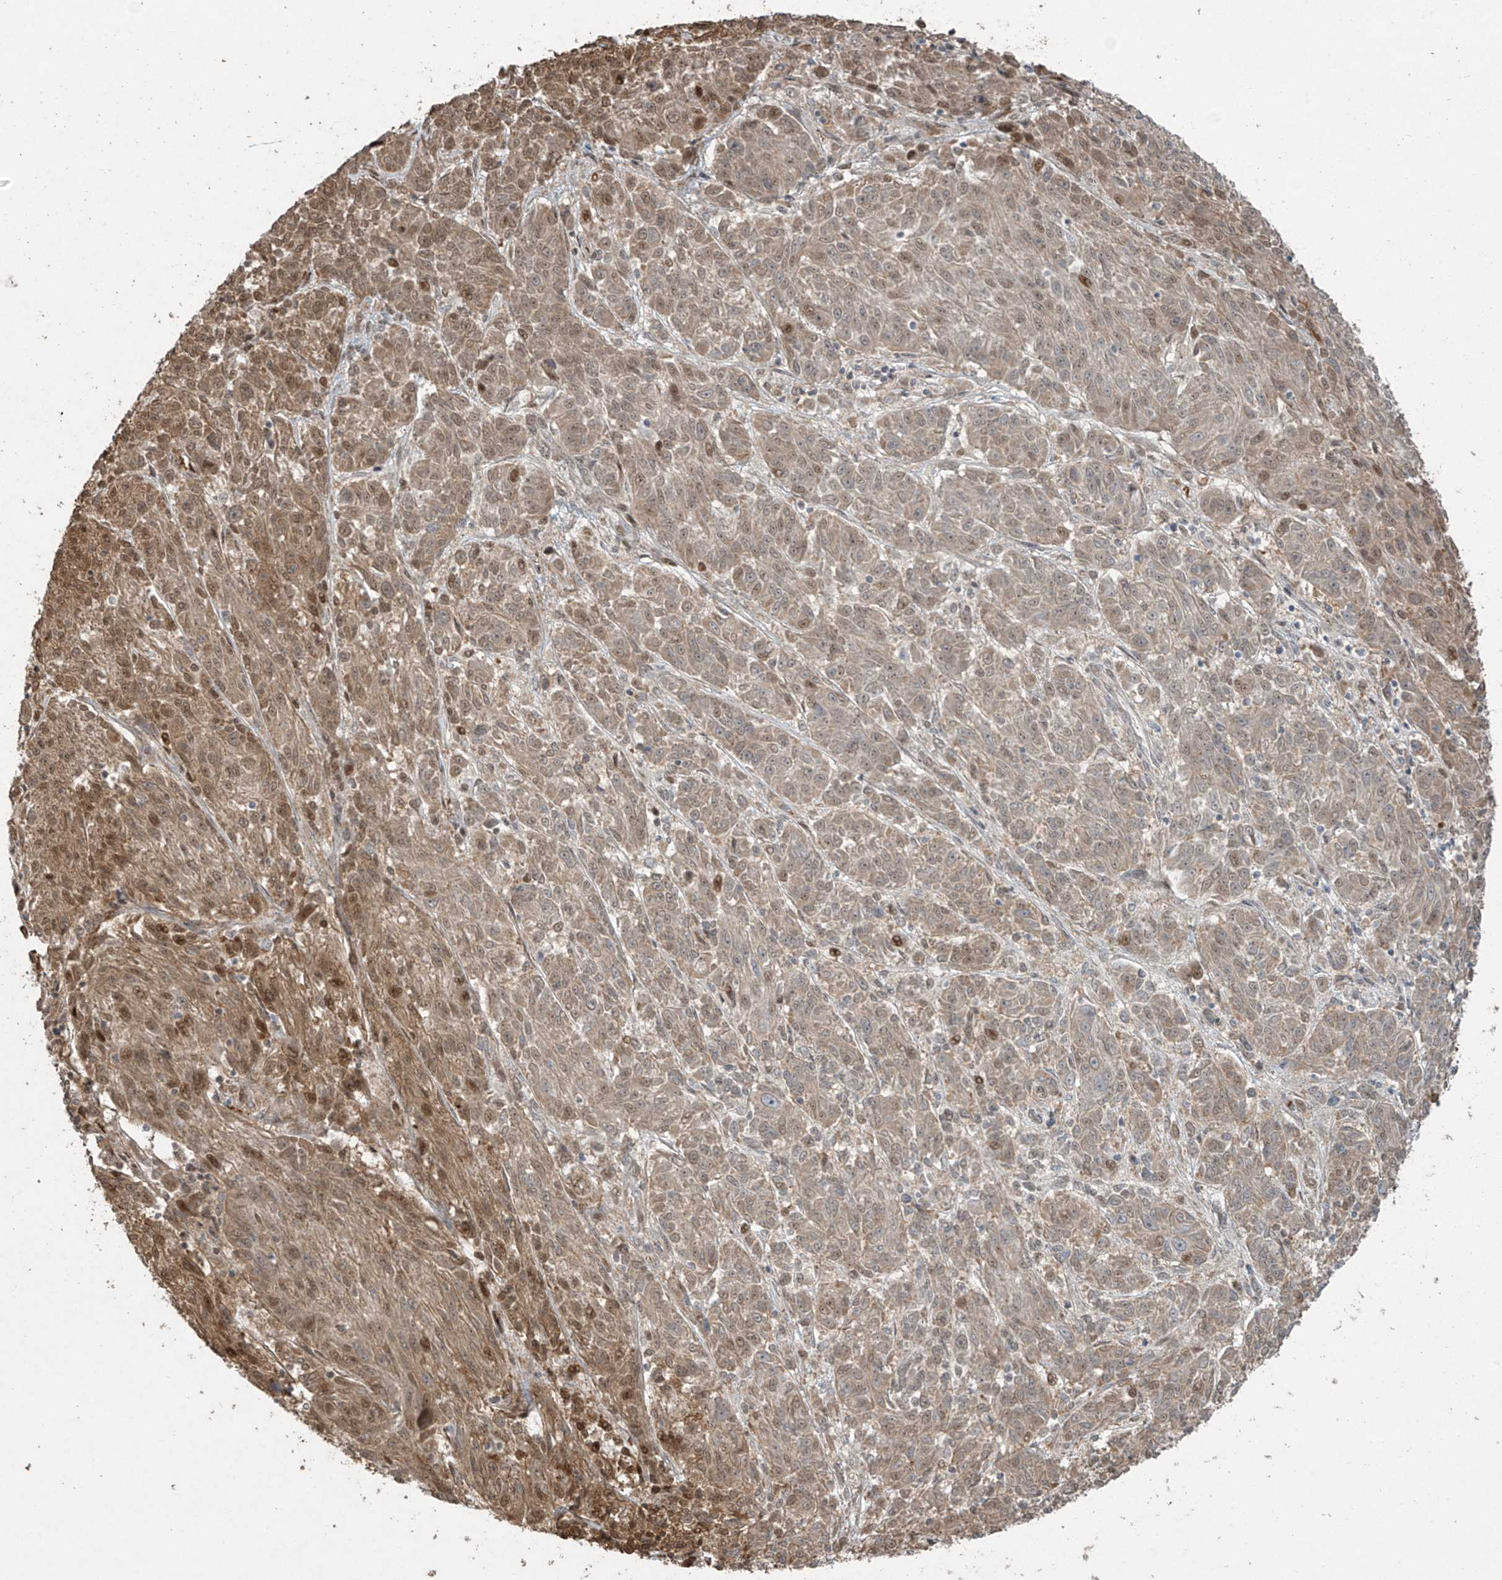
{"staining": {"intensity": "weak", "quantity": ">75%", "location": "cytoplasmic/membranous,nuclear"}, "tissue": "melanoma", "cell_type": "Tumor cells", "image_type": "cancer", "snomed": [{"axis": "morphology", "description": "Malignant melanoma, NOS"}, {"axis": "topography", "description": "Skin"}], "caption": "Immunohistochemistry (DAB (3,3'-diaminobenzidine)) staining of human melanoma reveals weak cytoplasmic/membranous and nuclear protein expression in about >75% of tumor cells. The protein is shown in brown color, while the nuclei are stained blue.", "gene": "TTC22", "patient": {"sex": "male", "age": 53}}